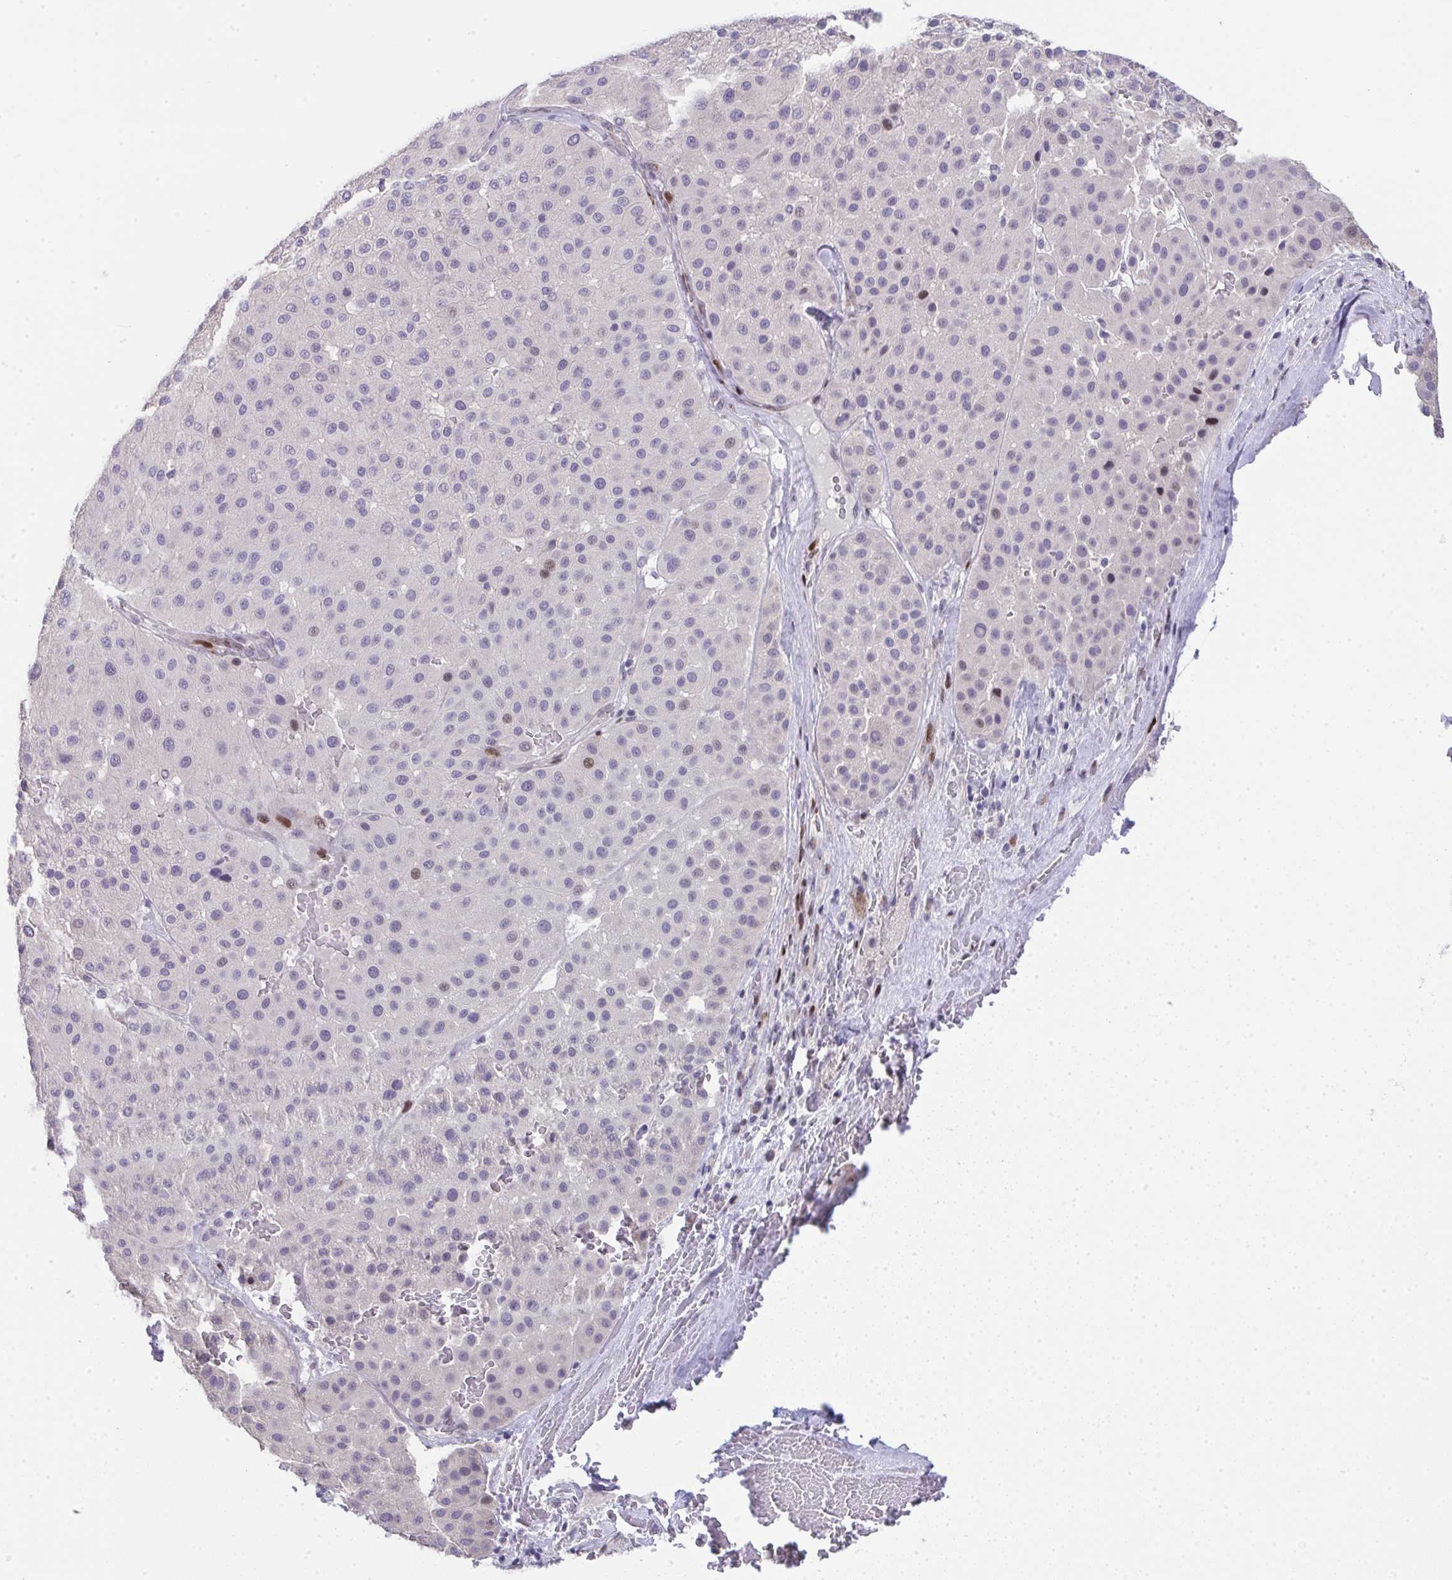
{"staining": {"intensity": "moderate", "quantity": "<25%", "location": "nuclear"}, "tissue": "melanoma", "cell_type": "Tumor cells", "image_type": "cancer", "snomed": [{"axis": "morphology", "description": "Malignant melanoma, Metastatic site"}, {"axis": "topography", "description": "Smooth muscle"}], "caption": "IHC of melanoma reveals low levels of moderate nuclear positivity in approximately <25% of tumor cells.", "gene": "GALNT16", "patient": {"sex": "male", "age": 41}}